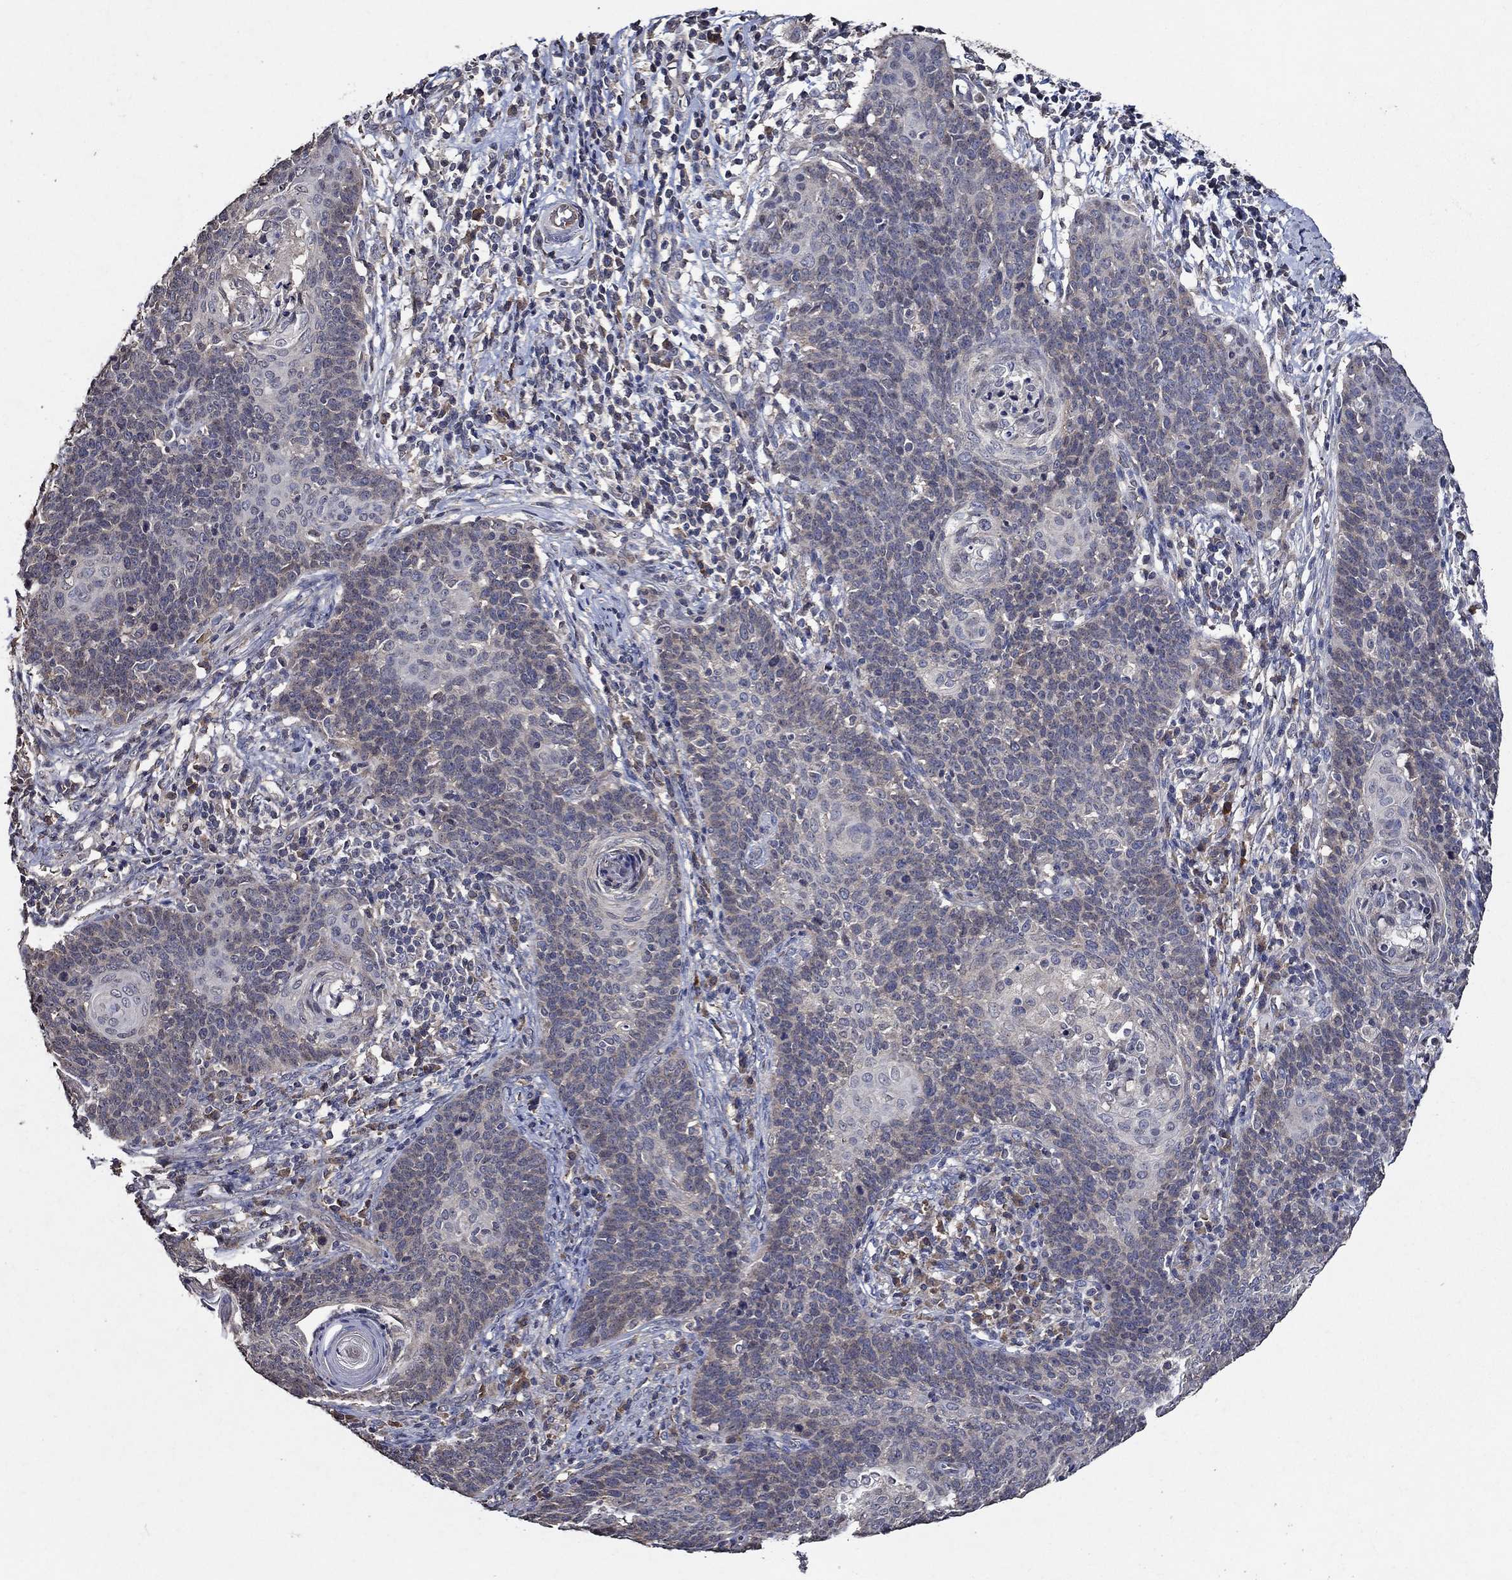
{"staining": {"intensity": "weak", "quantity": "<25%", "location": "cytoplasmic/membranous"}, "tissue": "cervical cancer", "cell_type": "Tumor cells", "image_type": "cancer", "snomed": [{"axis": "morphology", "description": "Squamous cell carcinoma, NOS"}, {"axis": "topography", "description": "Cervix"}], "caption": "Cervical squamous cell carcinoma was stained to show a protein in brown. There is no significant expression in tumor cells. Nuclei are stained in blue.", "gene": "HAP1", "patient": {"sex": "female", "age": 39}}